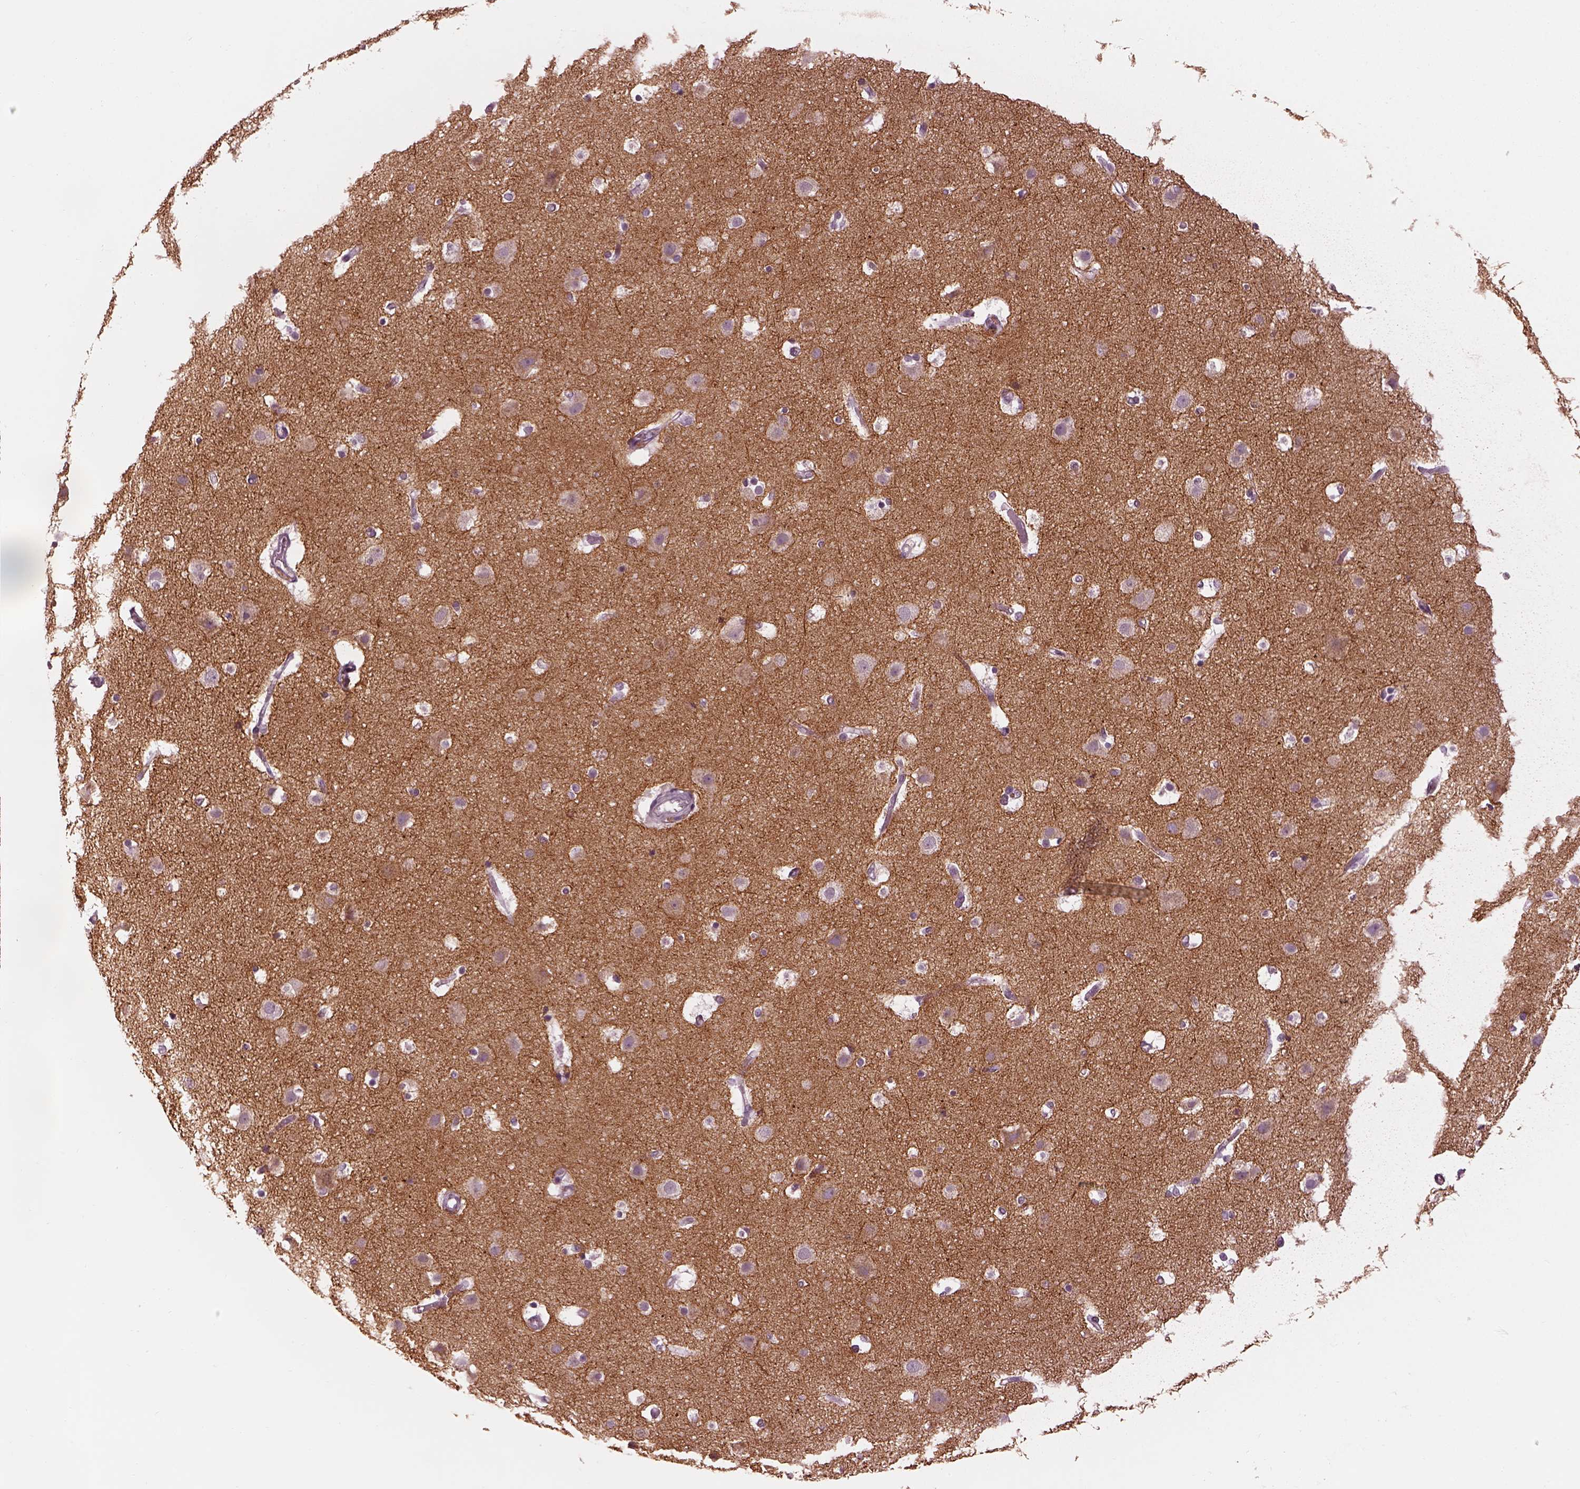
{"staining": {"intensity": "negative", "quantity": "none", "location": "none"}, "tissue": "cerebral cortex", "cell_type": "Endothelial cells", "image_type": "normal", "snomed": [{"axis": "morphology", "description": "Normal tissue, NOS"}, {"axis": "topography", "description": "Cerebral cortex"}], "caption": "Endothelial cells show no significant expression in unremarkable cerebral cortex. (Brightfield microscopy of DAB (3,3'-diaminobenzidine) immunohistochemistry at high magnification).", "gene": "KCNA2", "patient": {"sex": "female", "age": 52}}